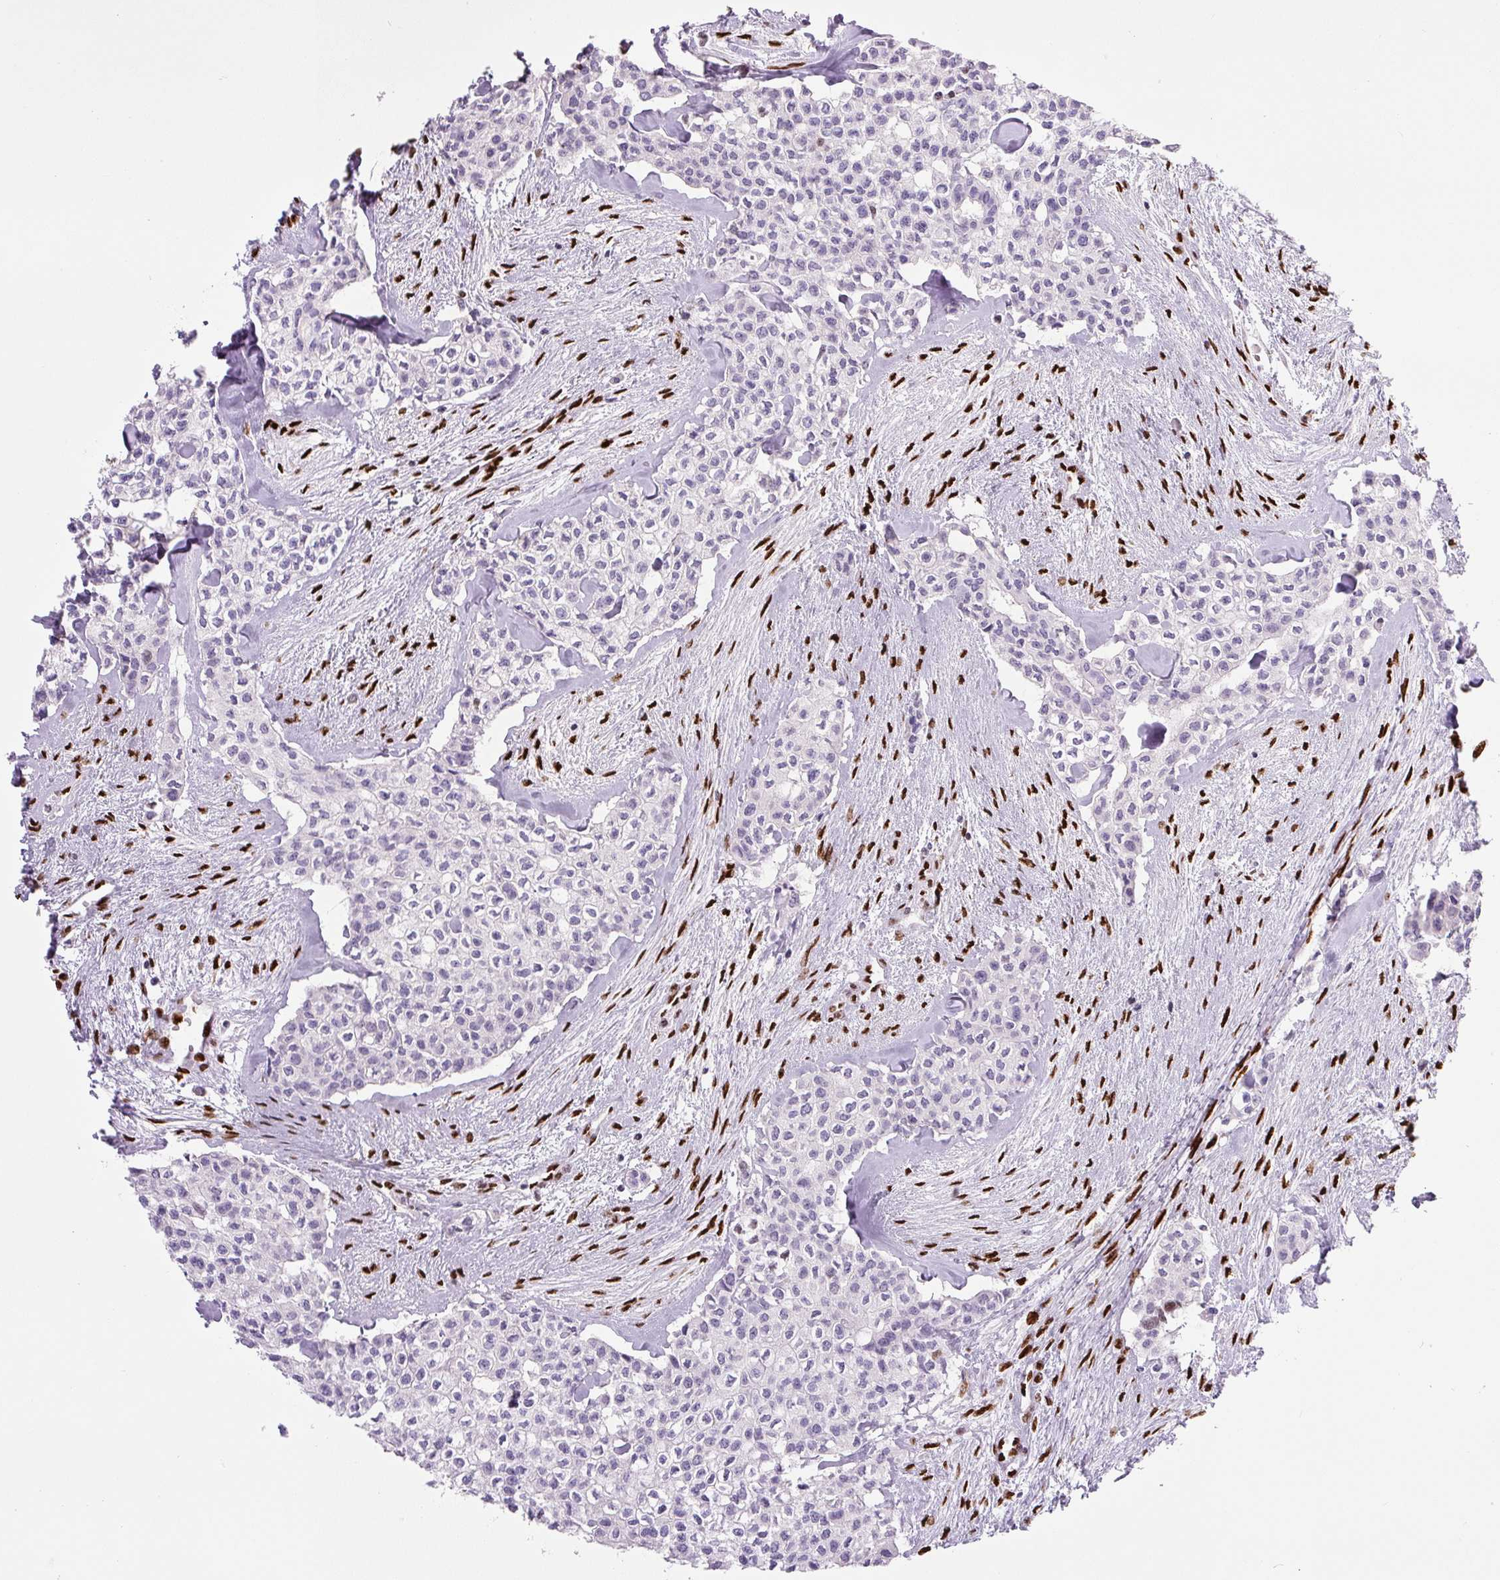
{"staining": {"intensity": "negative", "quantity": "none", "location": "none"}, "tissue": "head and neck cancer", "cell_type": "Tumor cells", "image_type": "cancer", "snomed": [{"axis": "morphology", "description": "Adenocarcinoma, NOS"}, {"axis": "topography", "description": "Head-Neck"}], "caption": "High power microscopy photomicrograph of an IHC image of head and neck cancer, revealing no significant positivity in tumor cells. The staining is performed using DAB brown chromogen with nuclei counter-stained in using hematoxylin.", "gene": "ZEB1", "patient": {"sex": "male", "age": 81}}